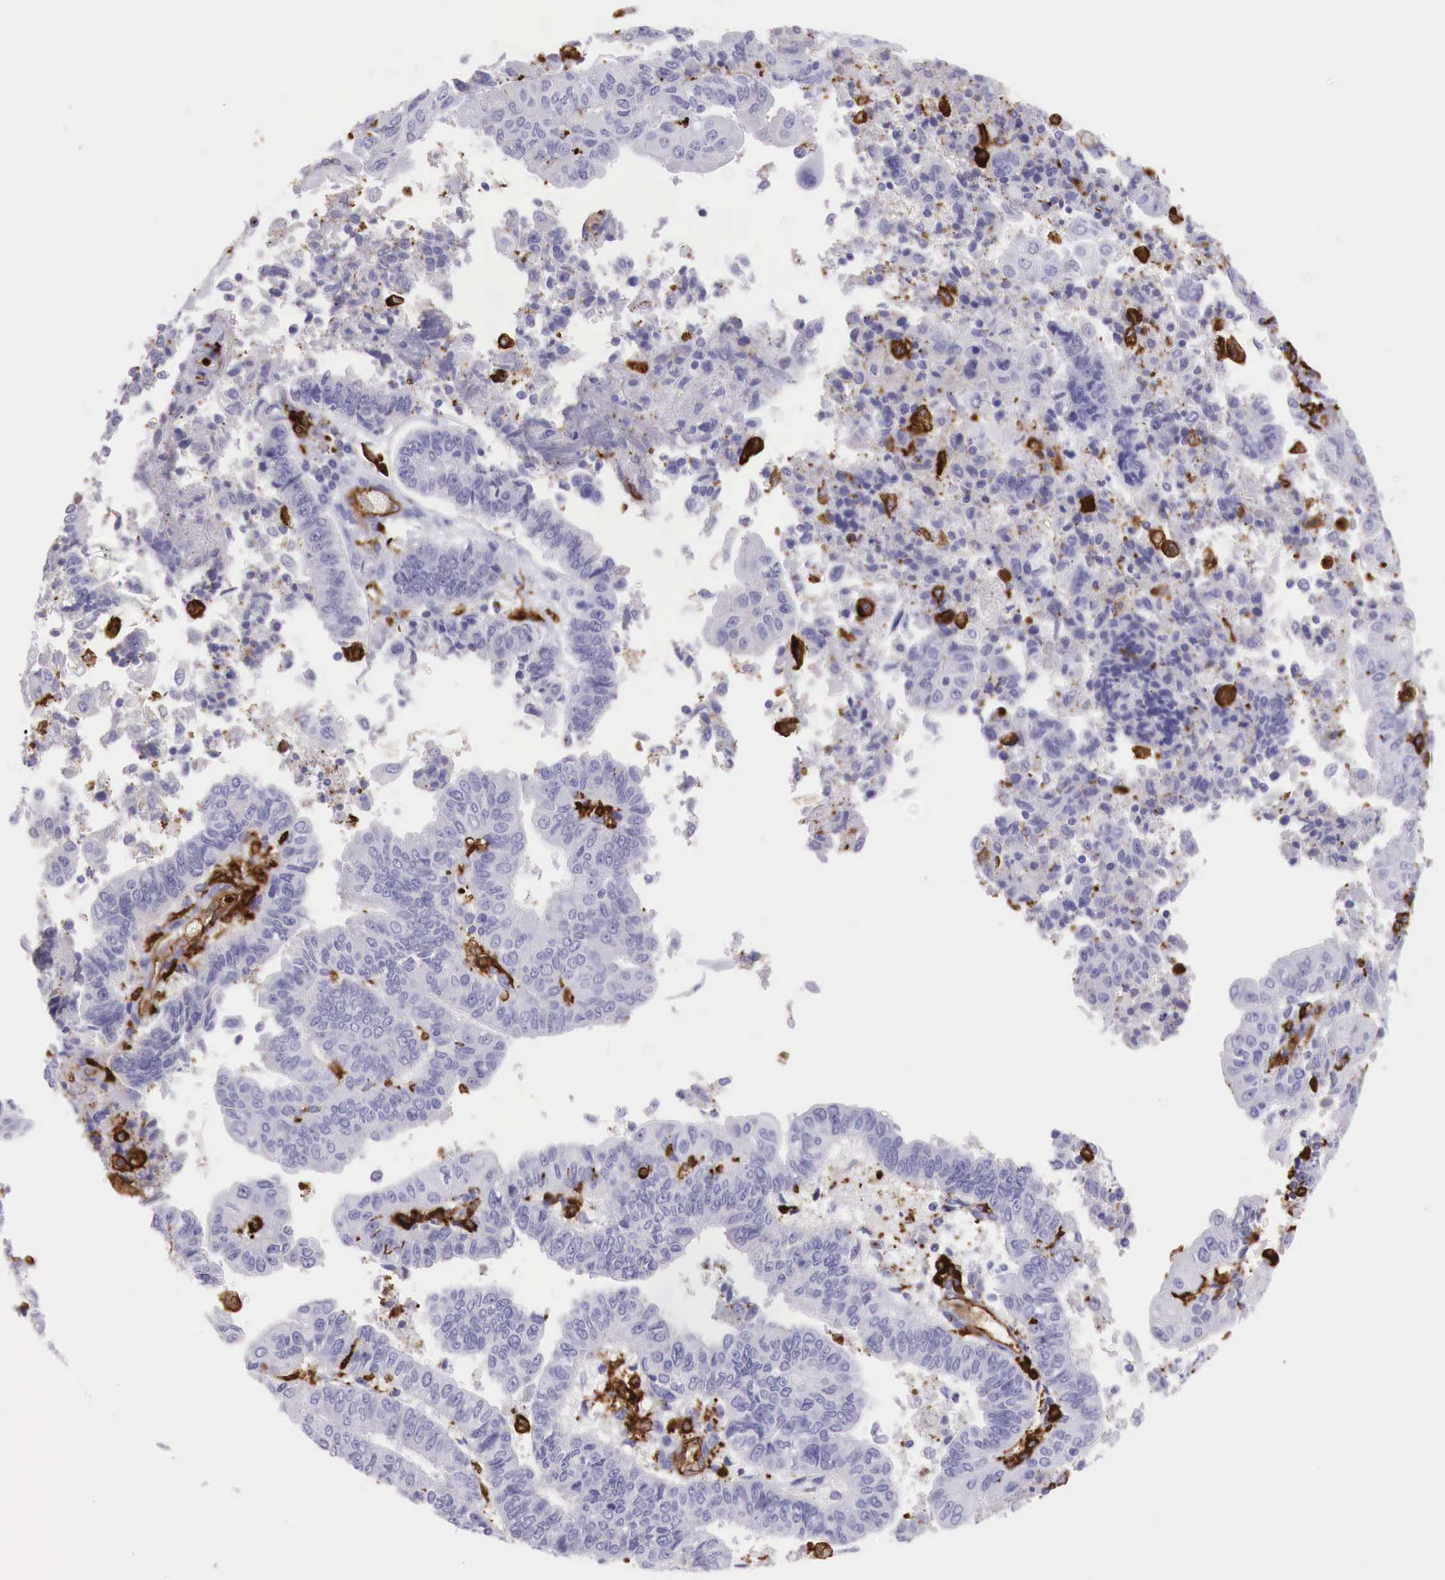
{"staining": {"intensity": "negative", "quantity": "none", "location": "none"}, "tissue": "endometrial cancer", "cell_type": "Tumor cells", "image_type": "cancer", "snomed": [{"axis": "morphology", "description": "Adenocarcinoma, NOS"}, {"axis": "topography", "description": "Endometrium"}], "caption": "IHC micrograph of neoplastic tissue: adenocarcinoma (endometrial) stained with DAB displays no significant protein positivity in tumor cells.", "gene": "MSR1", "patient": {"sex": "female", "age": 75}}